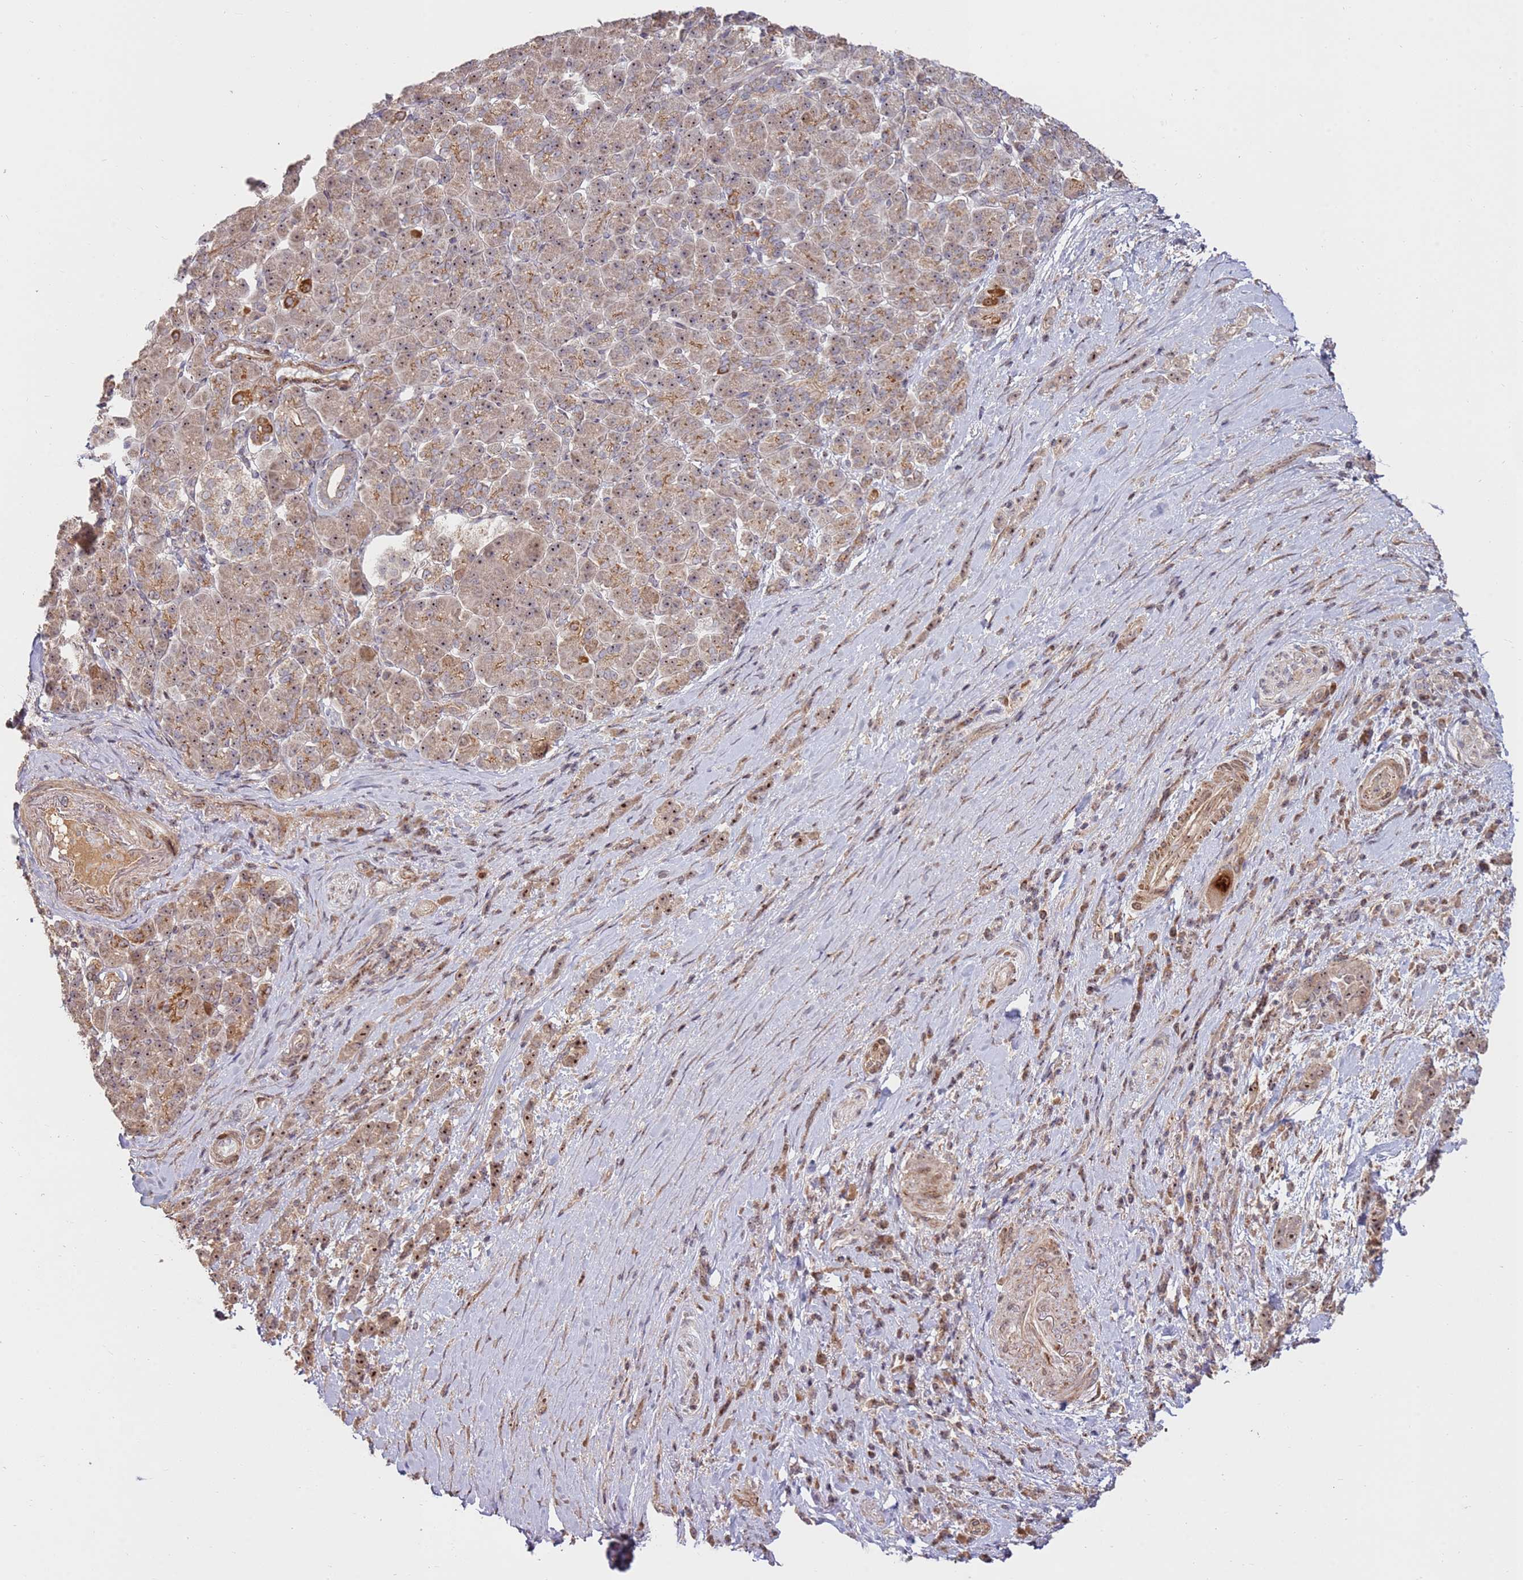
{"staining": {"intensity": "moderate", "quantity": ">75%", "location": "cytoplasmic/membranous,nuclear"}, "tissue": "pancreatic cancer", "cell_type": "Tumor cells", "image_type": "cancer", "snomed": [{"axis": "morphology", "description": "Normal tissue, NOS"}, {"axis": "morphology", "description": "Adenocarcinoma, NOS"}, {"axis": "topography", "description": "Pancreas"}], "caption": "Pancreatic adenocarcinoma stained with a protein marker demonstrates moderate staining in tumor cells.", "gene": "KIF25", "patient": {"sex": "female", "age": 64}}